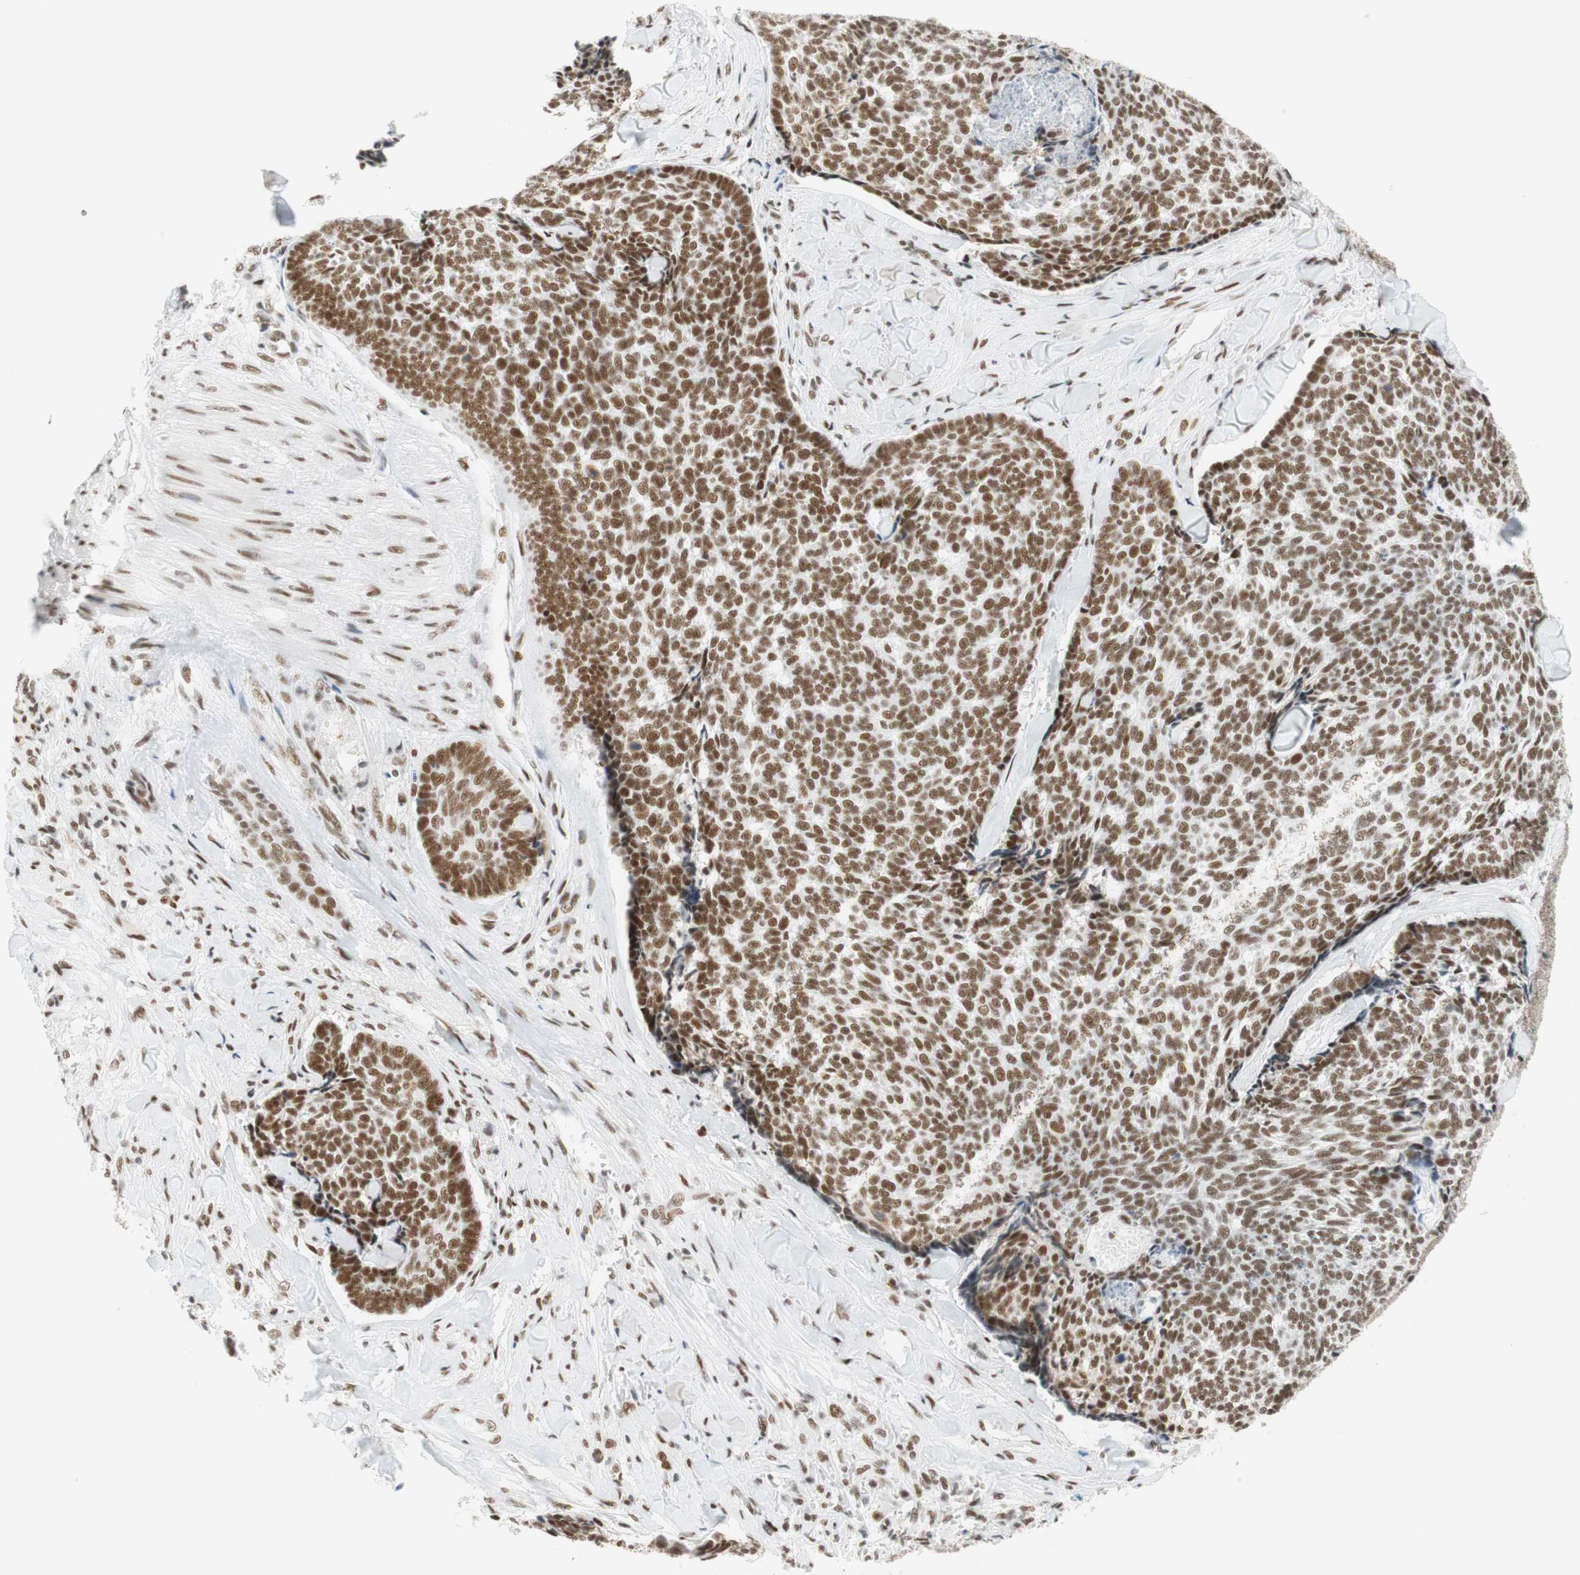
{"staining": {"intensity": "moderate", "quantity": "25%-75%", "location": "nuclear"}, "tissue": "skin cancer", "cell_type": "Tumor cells", "image_type": "cancer", "snomed": [{"axis": "morphology", "description": "Basal cell carcinoma"}, {"axis": "topography", "description": "Skin"}], "caption": "A brown stain labels moderate nuclear positivity of a protein in skin basal cell carcinoma tumor cells.", "gene": "RNF20", "patient": {"sex": "male", "age": 84}}